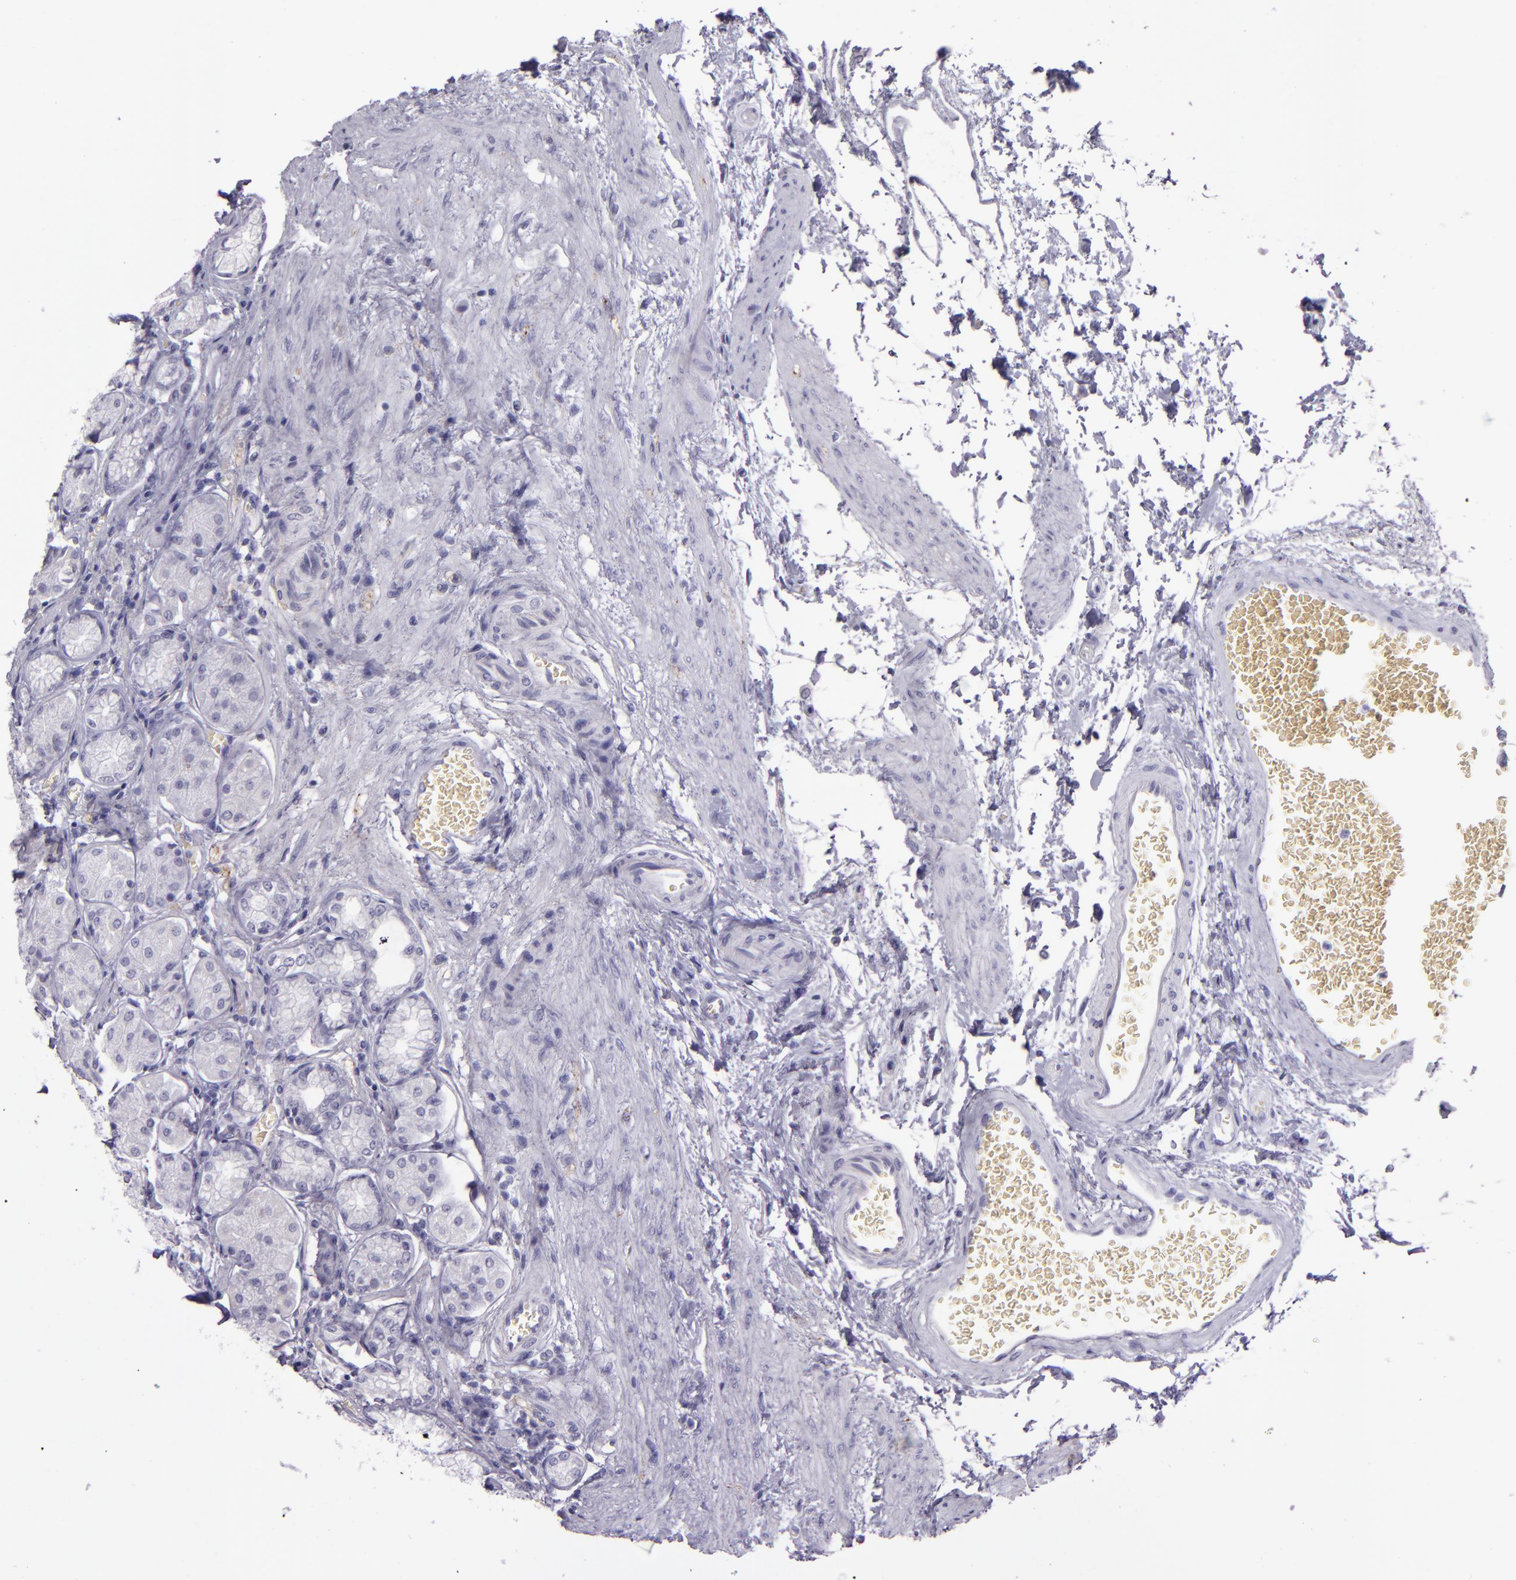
{"staining": {"intensity": "negative", "quantity": "none", "location": "none"}, "tissue": "stomach", "cell_type": "Glandular cells", "image_type": "normal", "snomed": [{"axis": "morphology", "description": "Normal tissue, NOS"}, {"axis": "topography", "description": "Stomach"}, {"axis": "topography", "description": "Stomach, lower"}], "caption": "The histopathology image shows no staining of glandular cells in normal stomach. (Stains: DAB immunohistochemistry with hematoxylin counter stain, Microscopy: brightfield microscopy at high magnification).", "gene": "SNCB", "patient": {"sex": "male", "age": 76}}